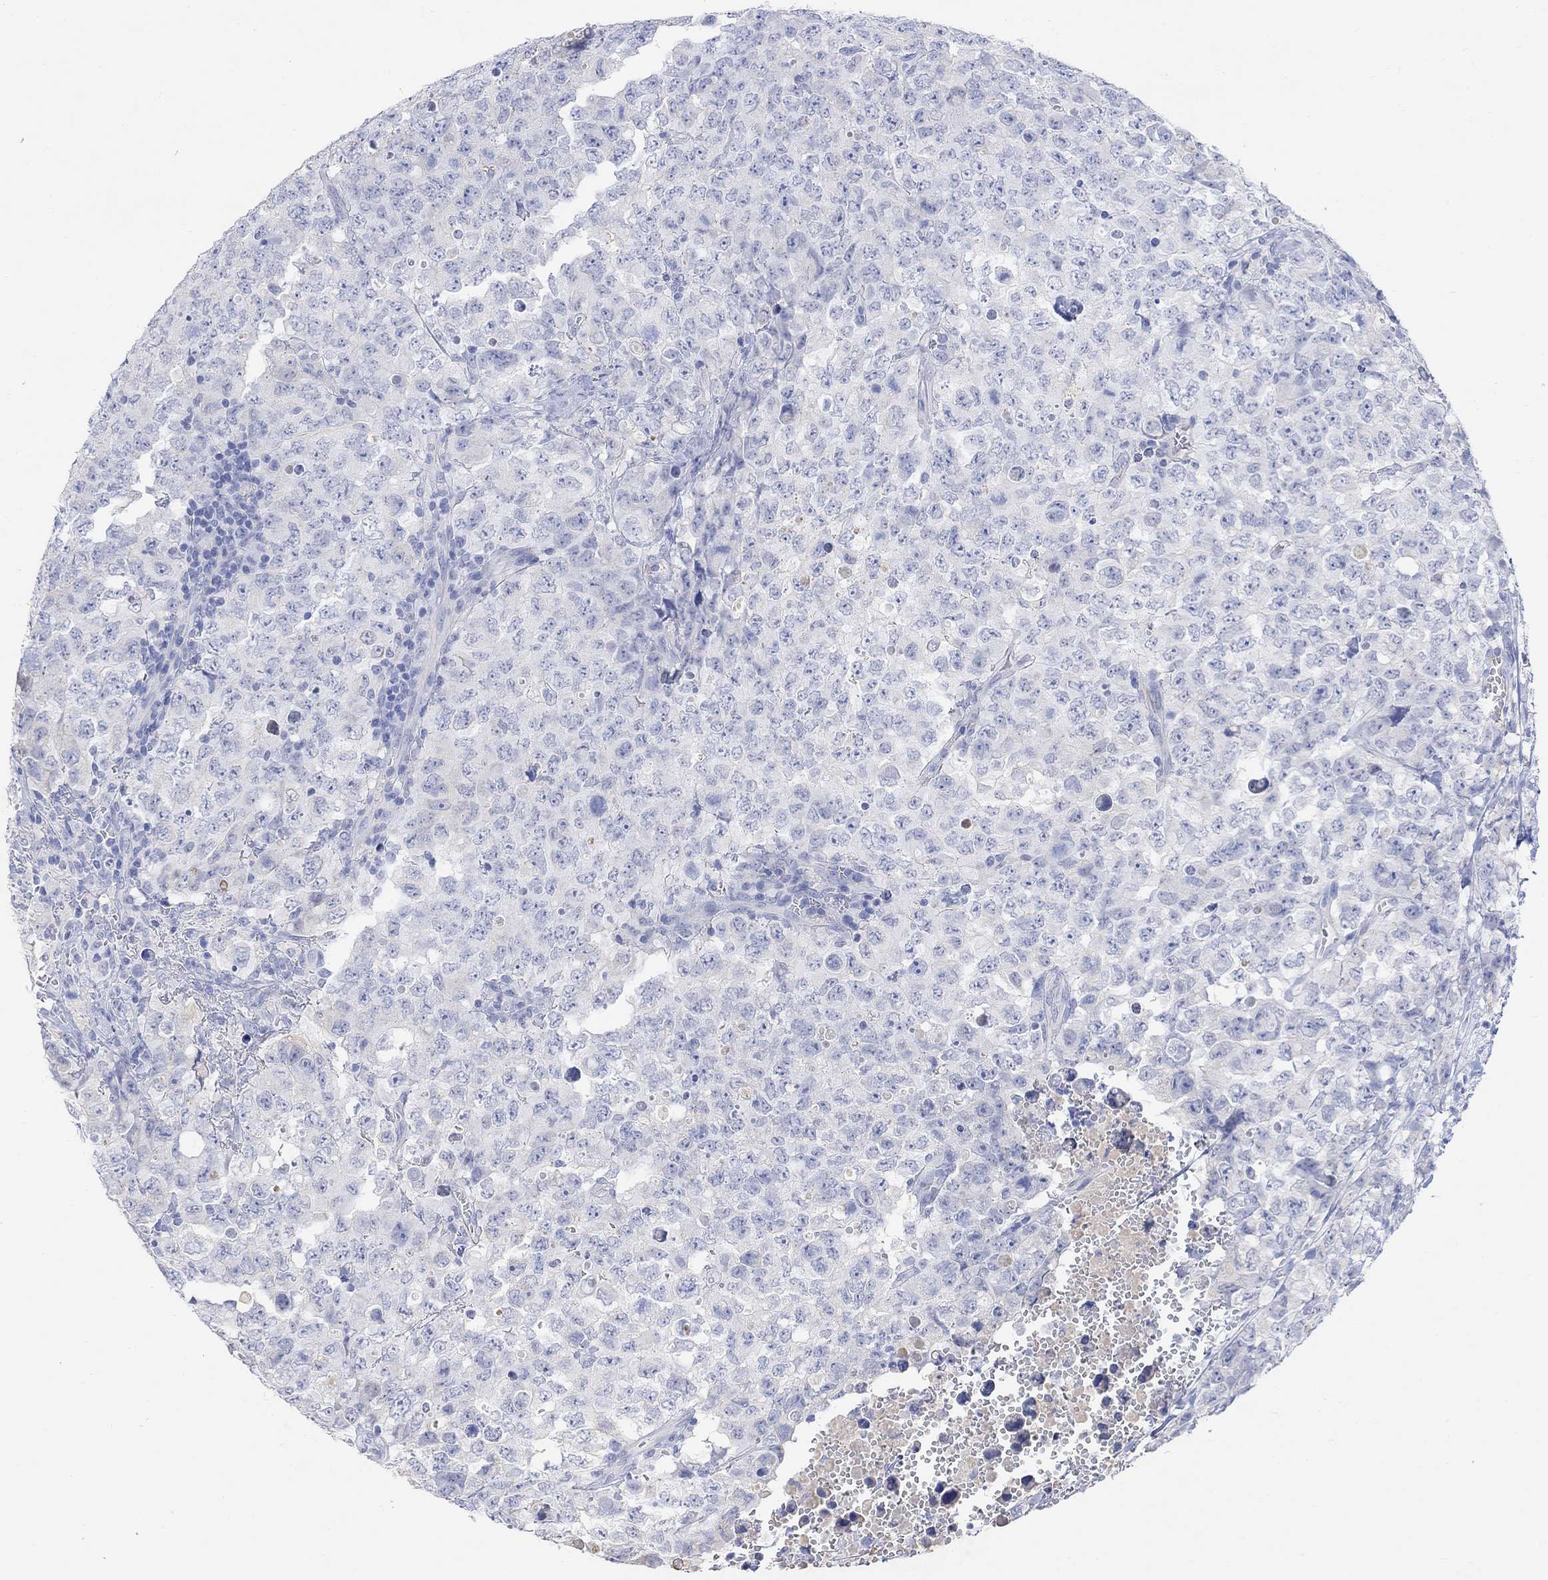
{"staining": {"intensity": "negative", "quantity": "none", "location": "none"}, "tissue": "testis cancer", "cell_type": "Tumor cells", "image_type": "cancer", "snomed": [{"axis": "morphology", "description": "Carcinoma, Embryonal, NOS"}, {"axis": "topography", "description": "Testis"}], "caption": "DAB immunohistochemical staining of embryonal carcinoma (testis) displays no significant expression in tumor cells.", "gene": "TYR", "patient": {"sex": "male", "age": 23}}